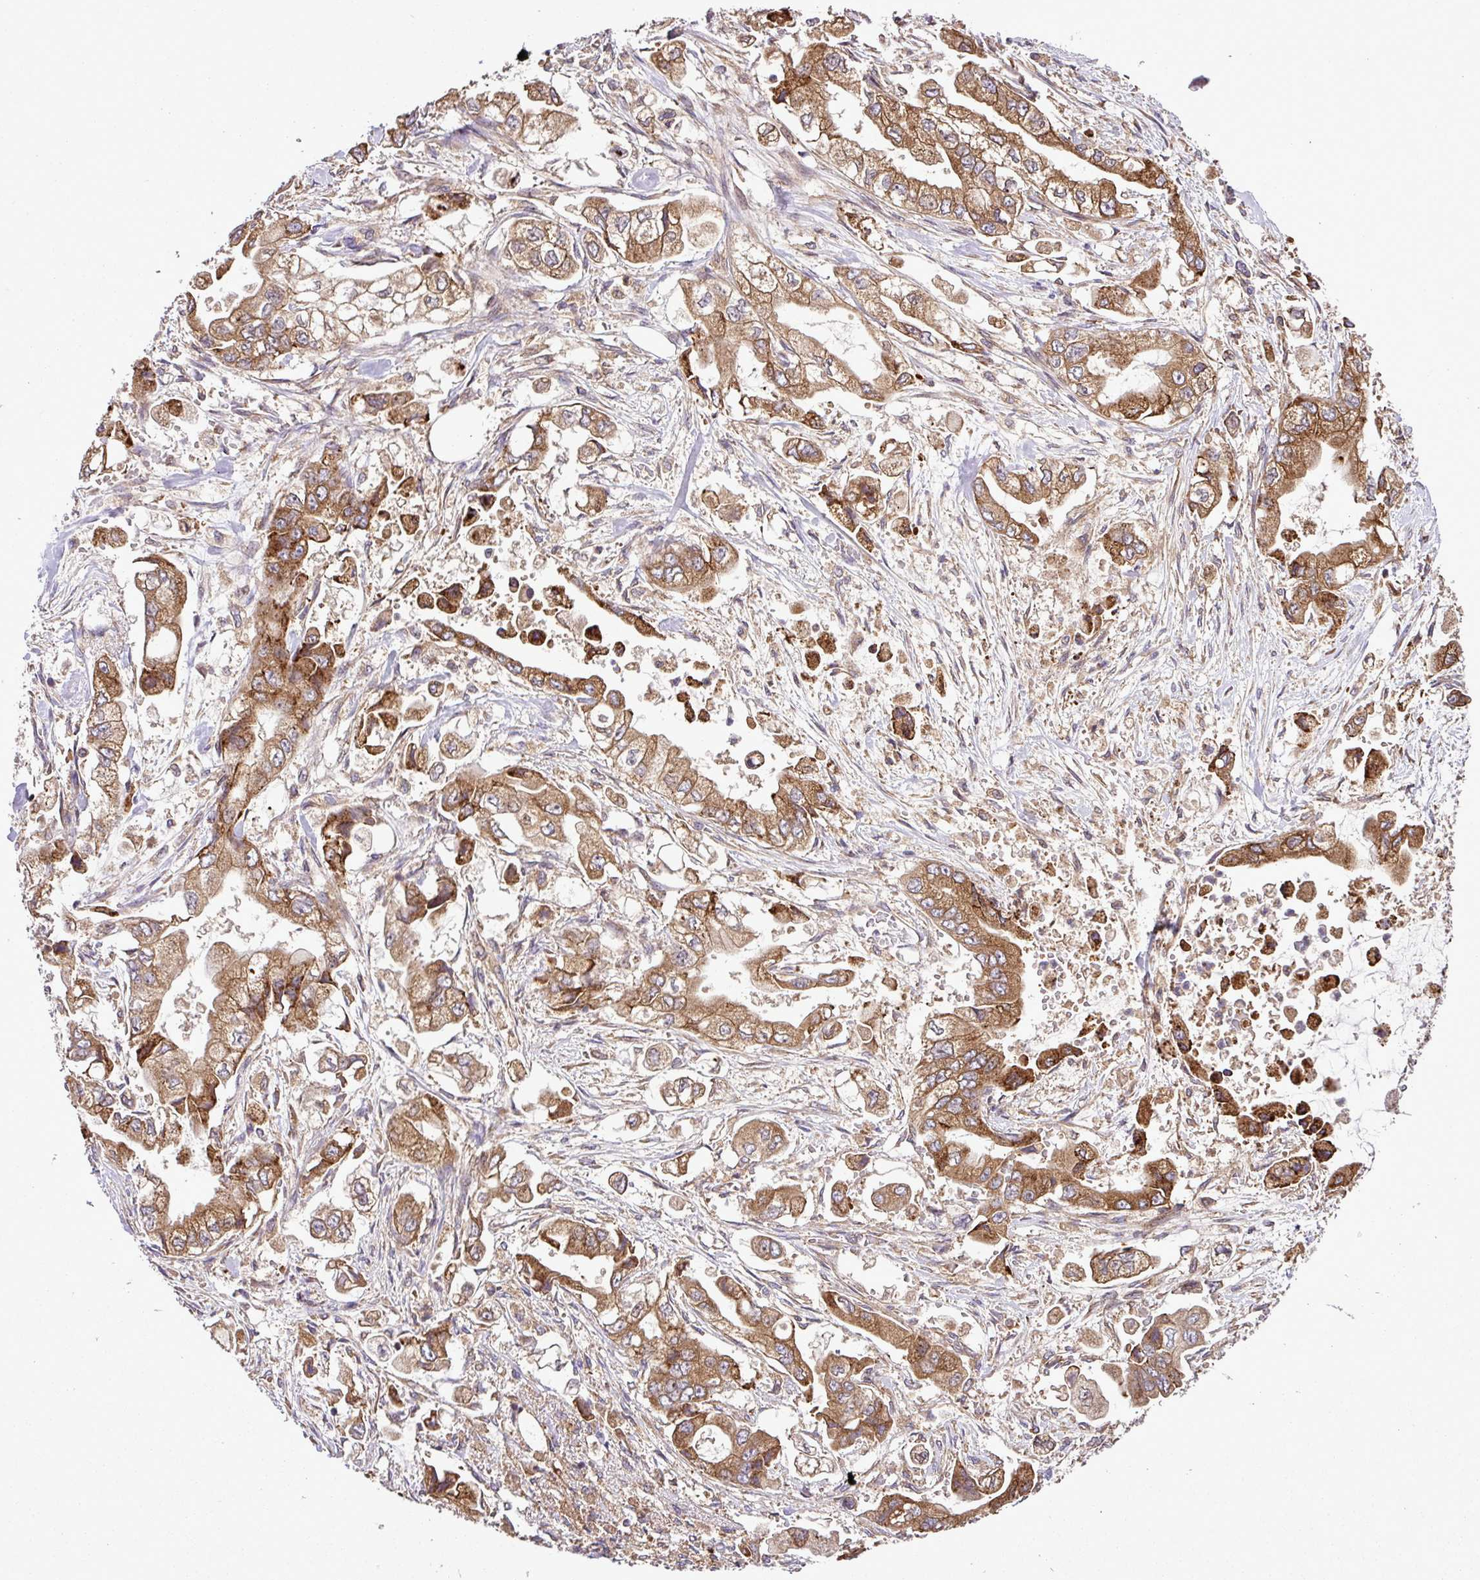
{"staining": {"intensity": "moderate", "quantity": ">75%", "location": "cytoplasmic/membranous"}, "tissue": "stomach cancer", "cell_type": "Tumor cells", "image_type": "cancer", "snomed": [{"axis": "morphology", "description": "Adenocarcinoma, NOS"}, {"axis": "topography", "description": "Stomach"}], "caption": "Immunohistochemical staining of stomach cancer (adenocarcinoma) displays medium levels of moderate cytoplasmic/membranous protein expression in about >75% of tumor cells.", "gene": "DLGAP4", "patient": {"sex": "male", "age": 62}}